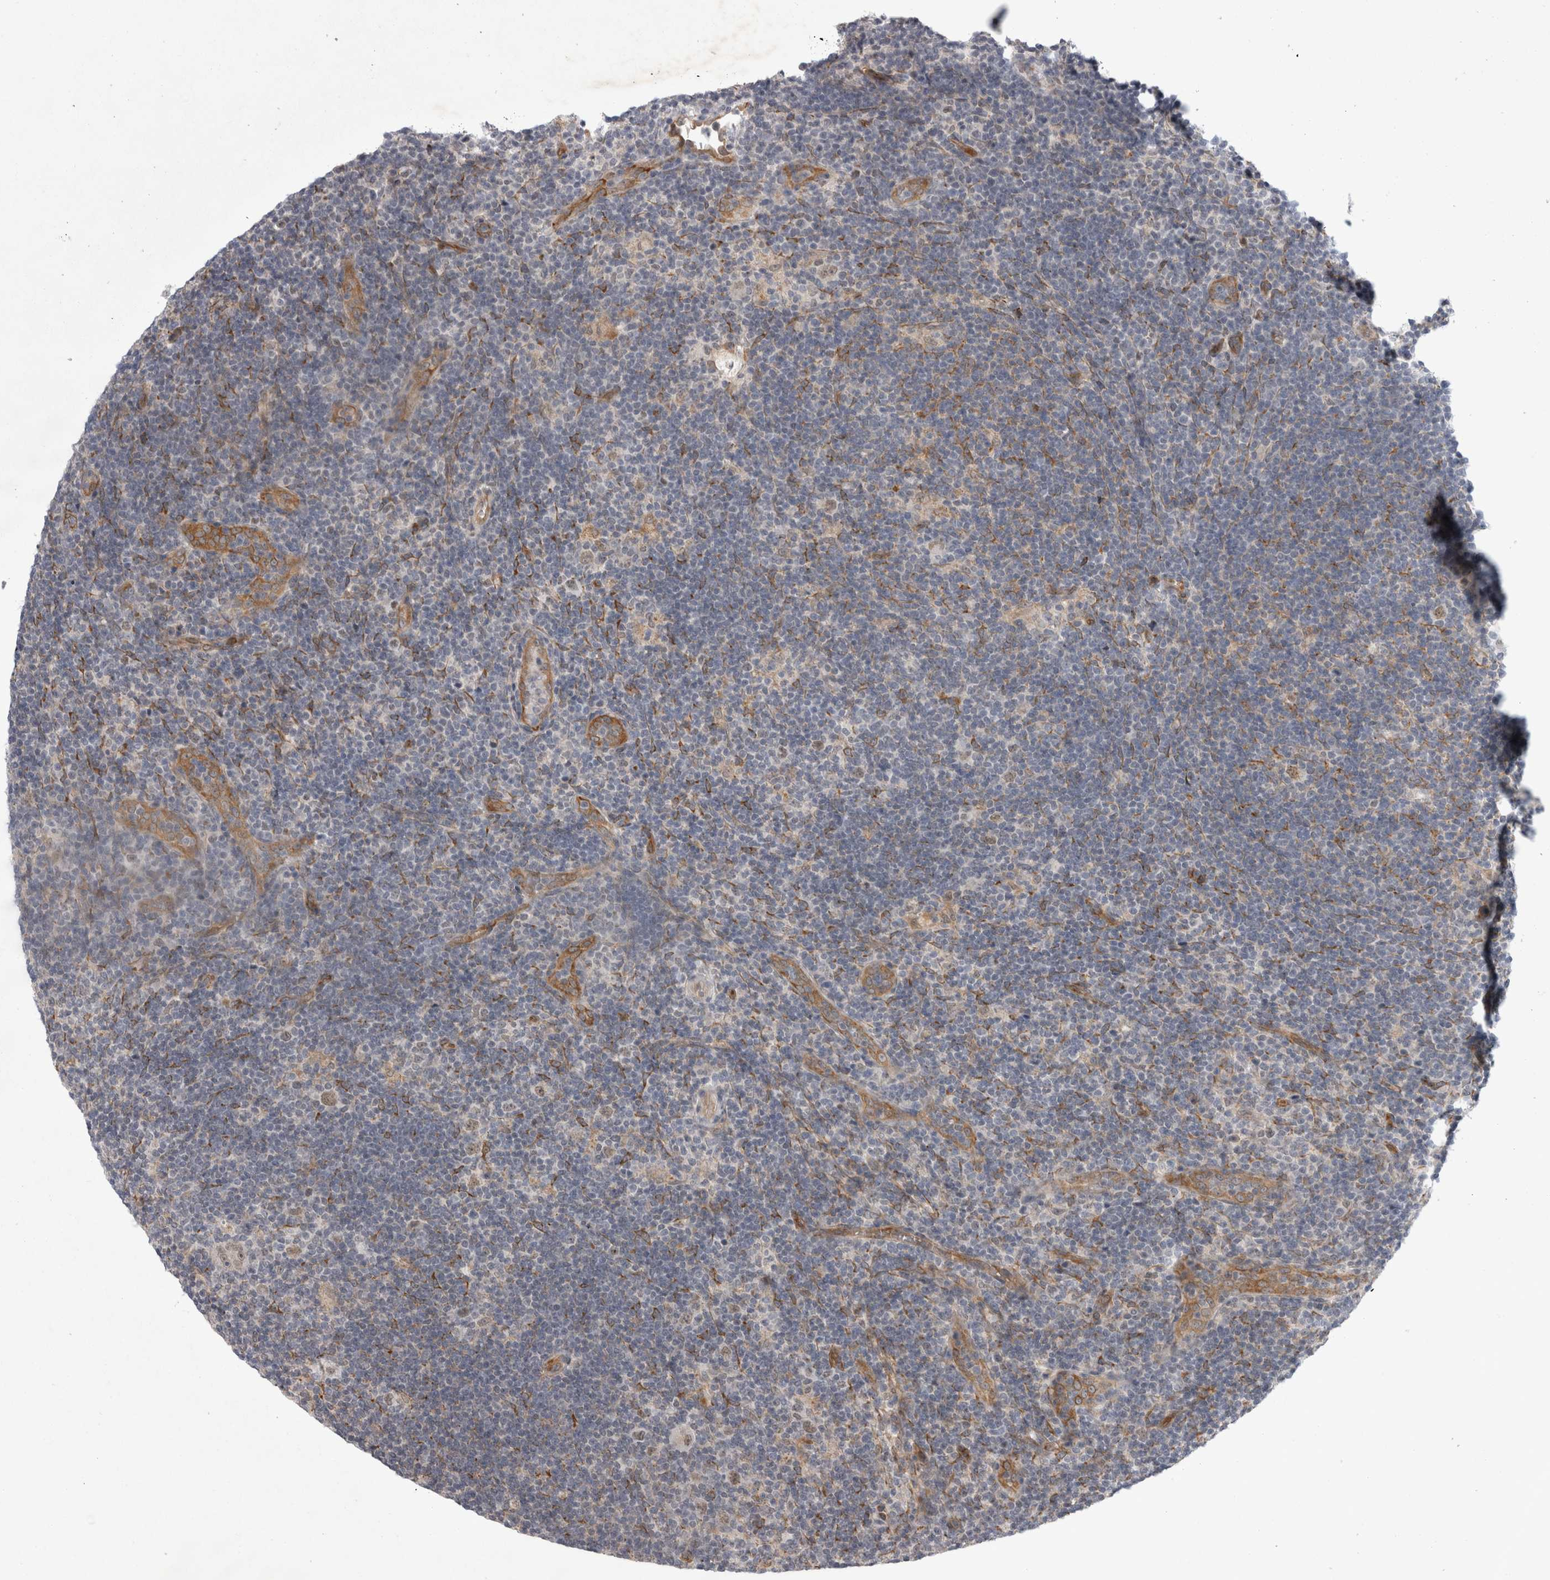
{"staining": {"intensity": "weak", "quantity": ">75%", "location": "nuclear"}, "tissue": "lymphoma", "cell_type": "Tumor cells", "image_type": "cancer", "snomed": [{"axis": "morphology", "description": "Hodgkin's disease, NOS"}, {"axis": "topography", "description": "Lymph node"}], "caption": "Protein expression analysis of human lymphoma reveals weak nuclear positivity in approximately >75% of tumor cells.", "gene": "PARP11", "patient": {"sex": "female", "age": 57}}